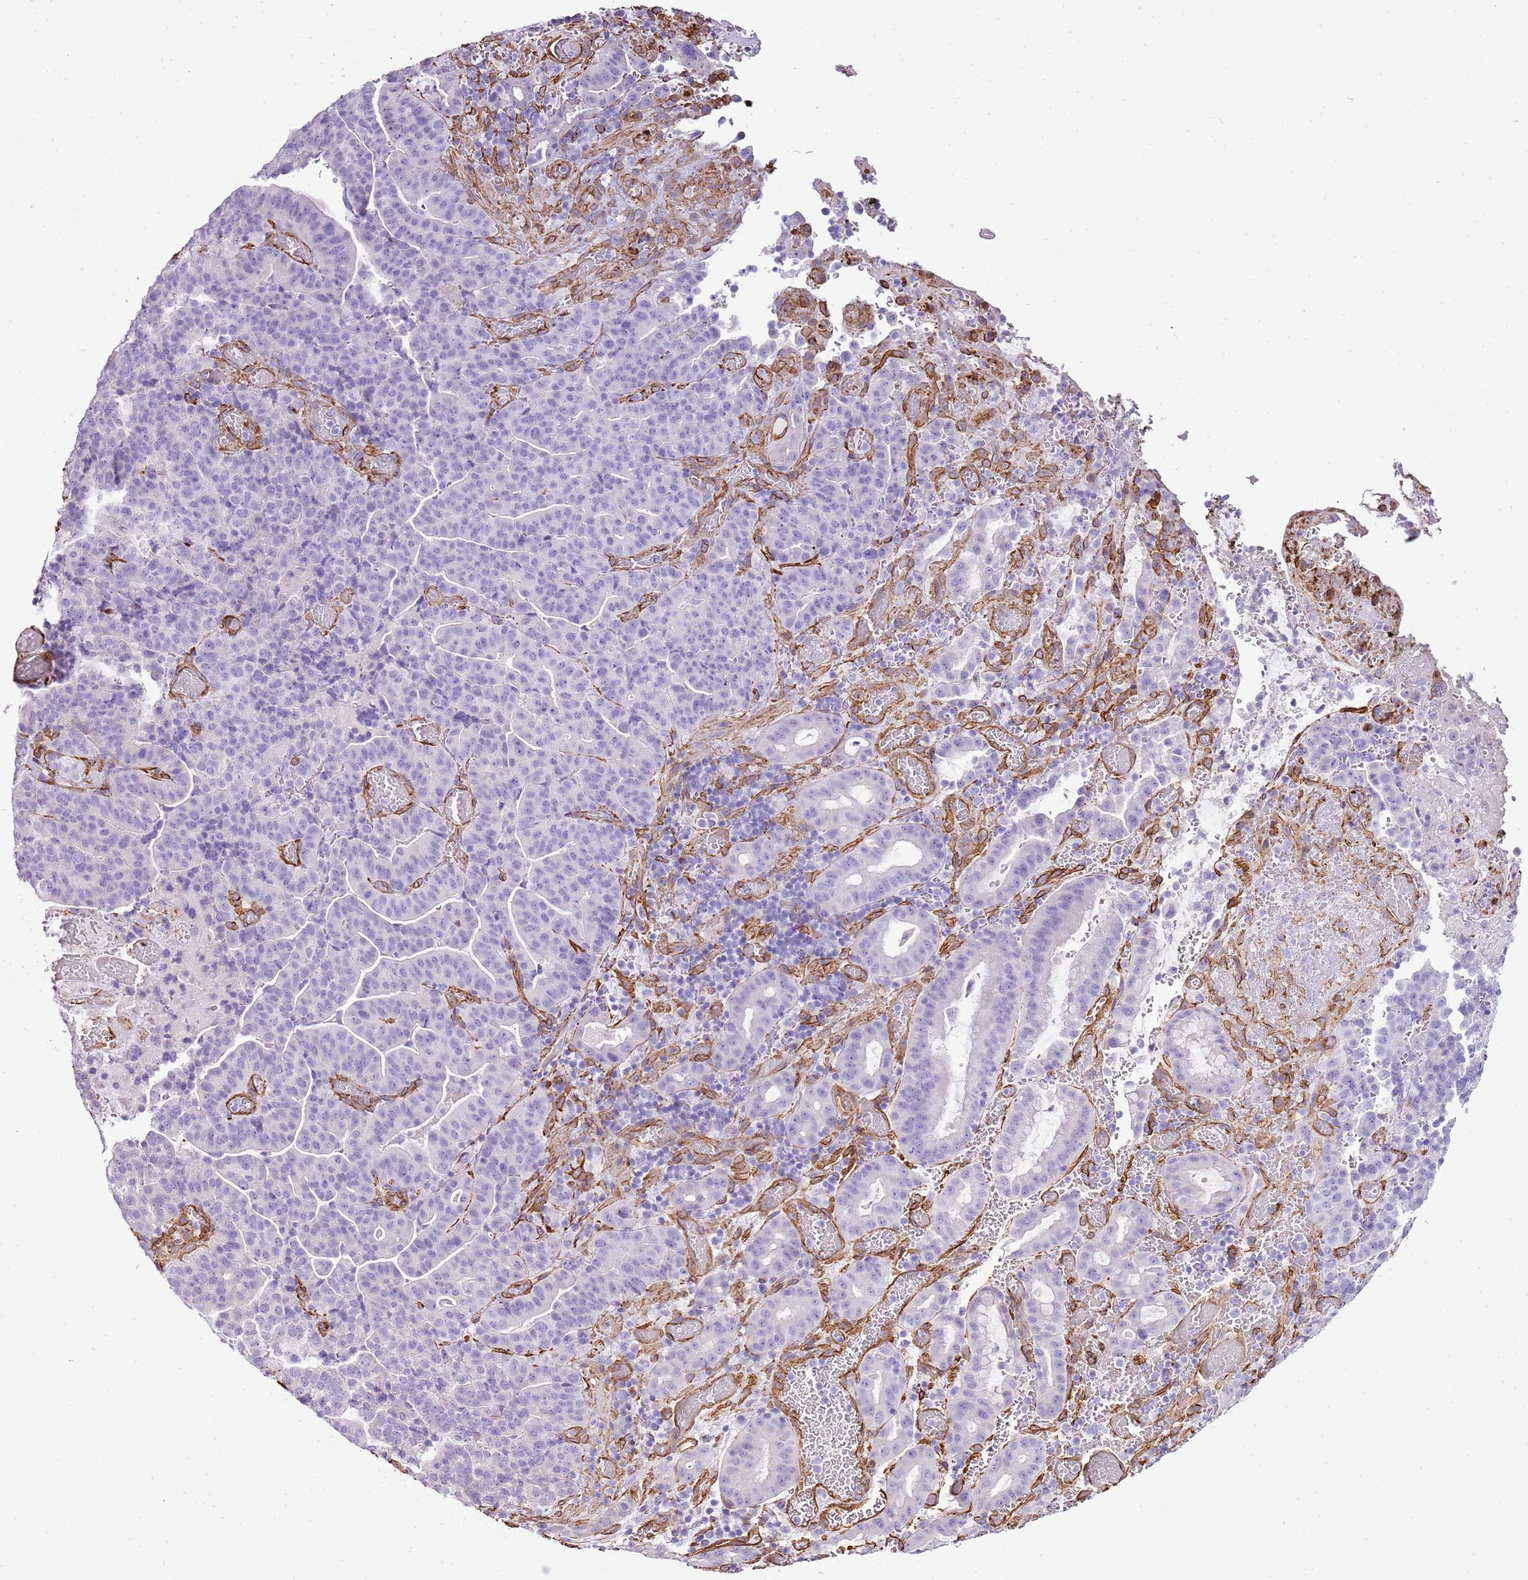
{"staining": {"intensity": "negative", "quantity": "none", "location": "none"}, "tissue": "stomach cancer", "cell_type": "Tumor cells", "image_type": "cancer", "snomed": [{"axis": "morphology", "description": "Adenocarcinoma, NOS"}, {"axis": "topography", "description": "Stomach"}], "caption": "Tumor cells are negative for brown protein staining in stomach cancer (adenocarcinoma).", "gene": "CTDSPL", "patient": {"sex": "male", "age": 48}}